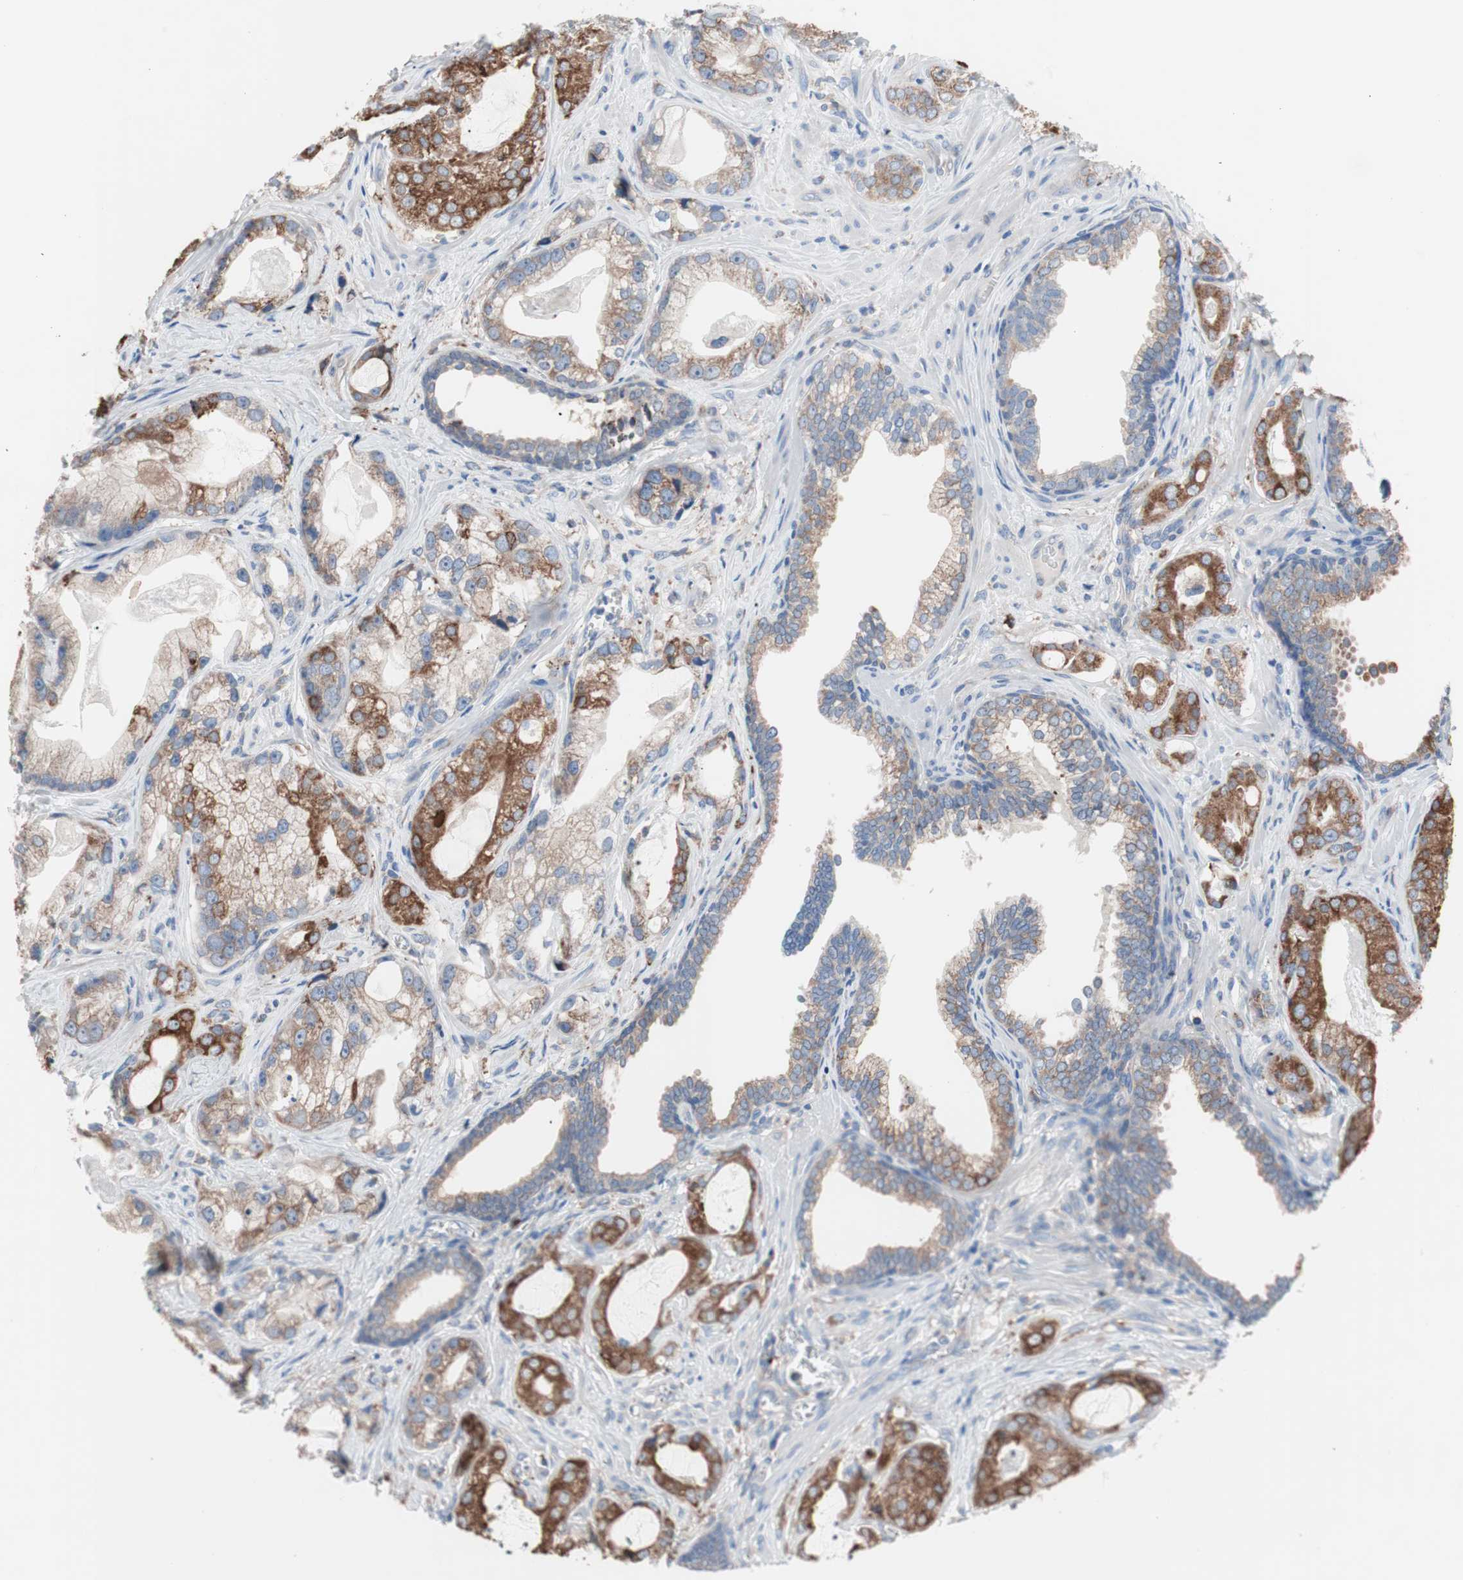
{"staining": {"intensity": "moderate", "quantity": ">75%", "location": "cytoplasmic/membranous"}, "tissue": "prostate cancer", "cell_type": "Tumor cells", "image_type": "cancer", "snomed": [{"axis": "morphology", "description": "Adenocarcinoma, Low grade"}, {"axis": "topography", "description": "Prostate"}], "caption": "Moderate cytoplasmic/membranous staining for a protein is present in approximately >75% of tumor cells of prostate low-grade adenocarcinoma using immunohistochemistry.", "gene": "SLC27A4", "patient": {"sex": "male", "age": 59}}